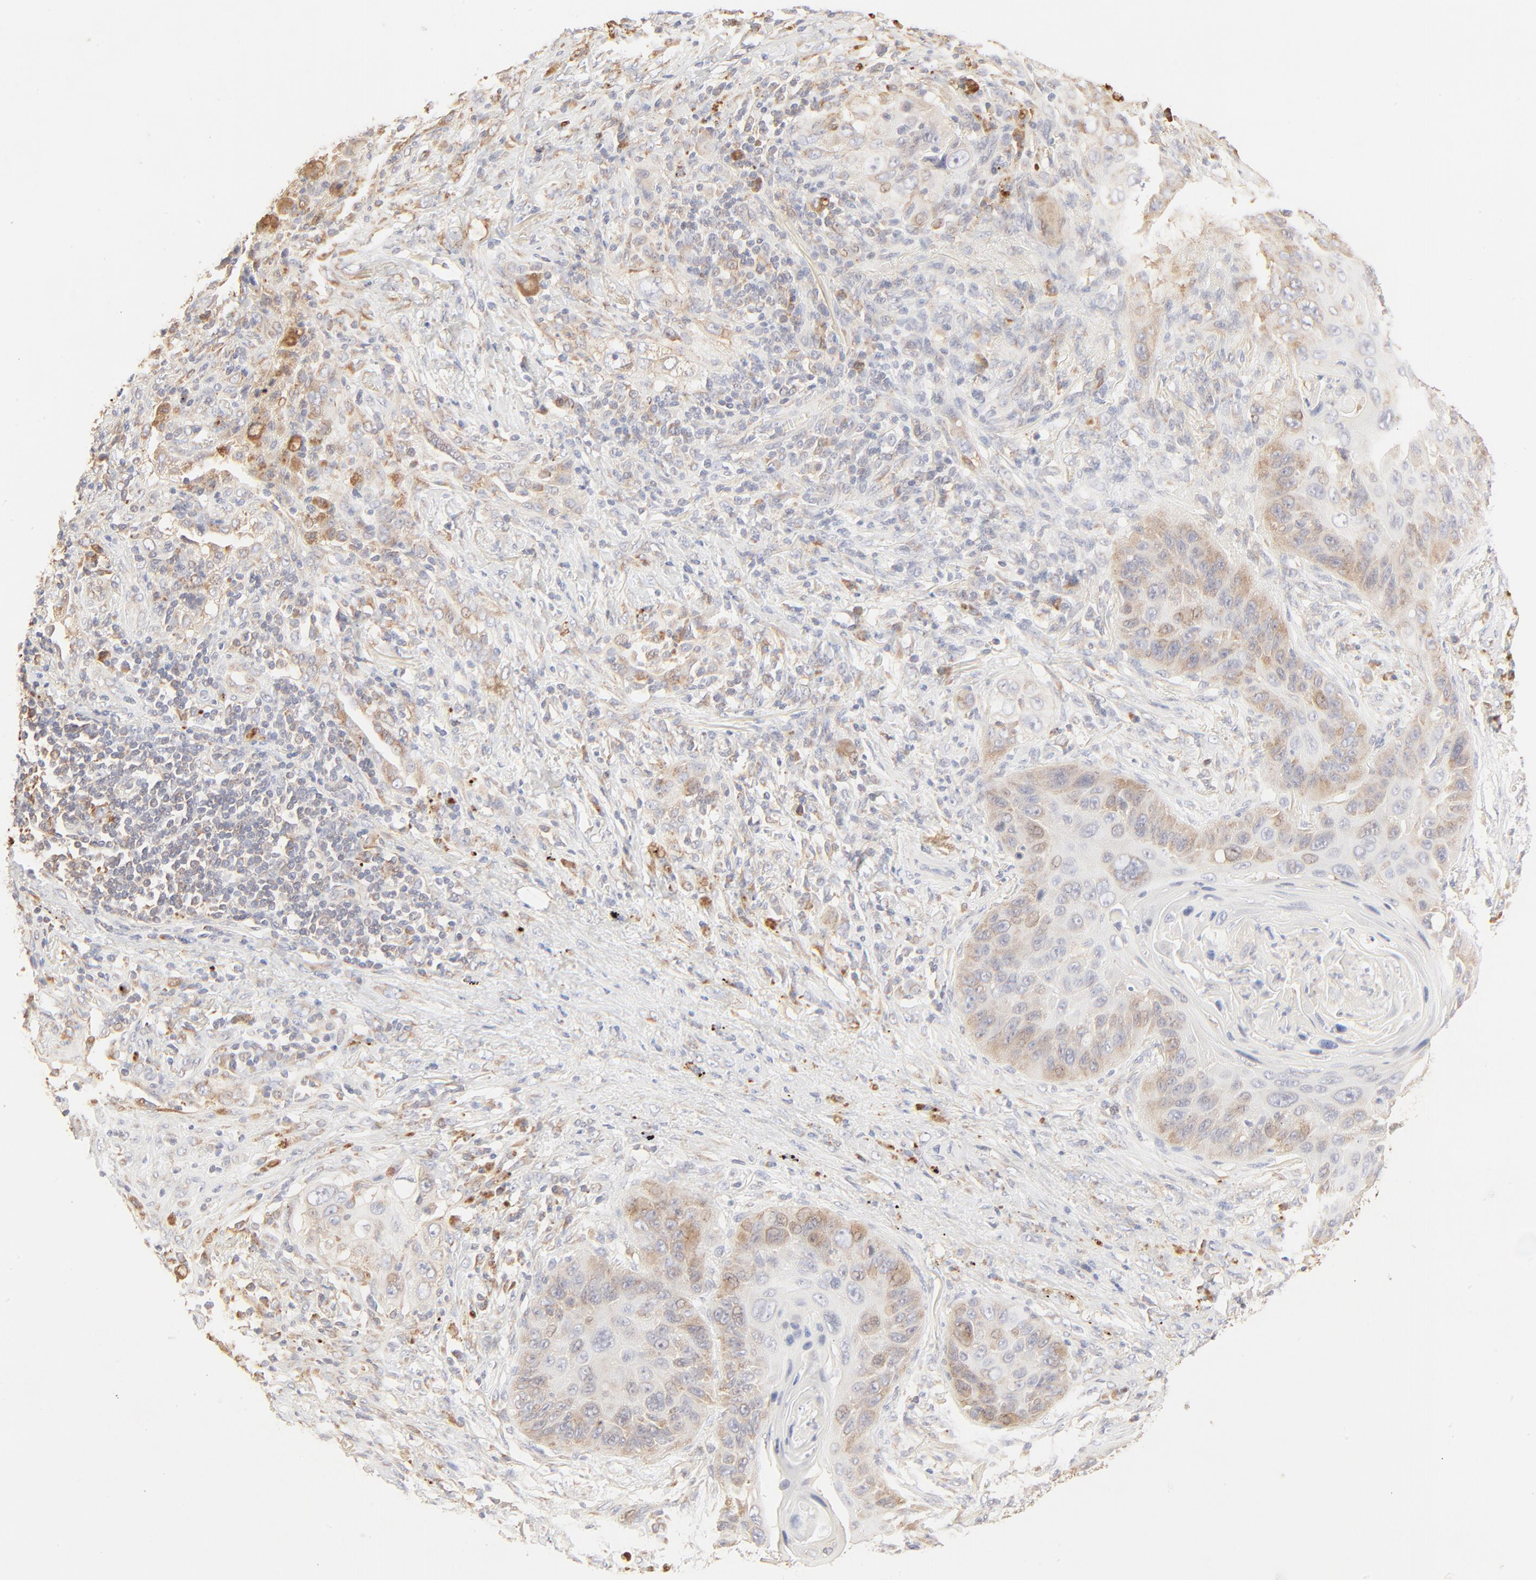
{"staining": {"intensity": "weak", "quantity": "25%-75%", "location": "cytoplasmic/membranous"}, "tissue": "lung cancer", "cell_type": "Tumor cells", "image_type": "cancer", "snomed": [{"axis": "morphology", "description": "Squamous cell carcinoma, NOS"}, {"axis": "topography", "description": "Lung"}], "caption": "Brown immunohistochemical staining in squamous cell carcinoma (lung) exhibits weak cytoplasmic/membranous expression in approximately 25%-75% of tumor cells.", "gene": "RPS20", "patient": {"sex": "female", "age": 67}}